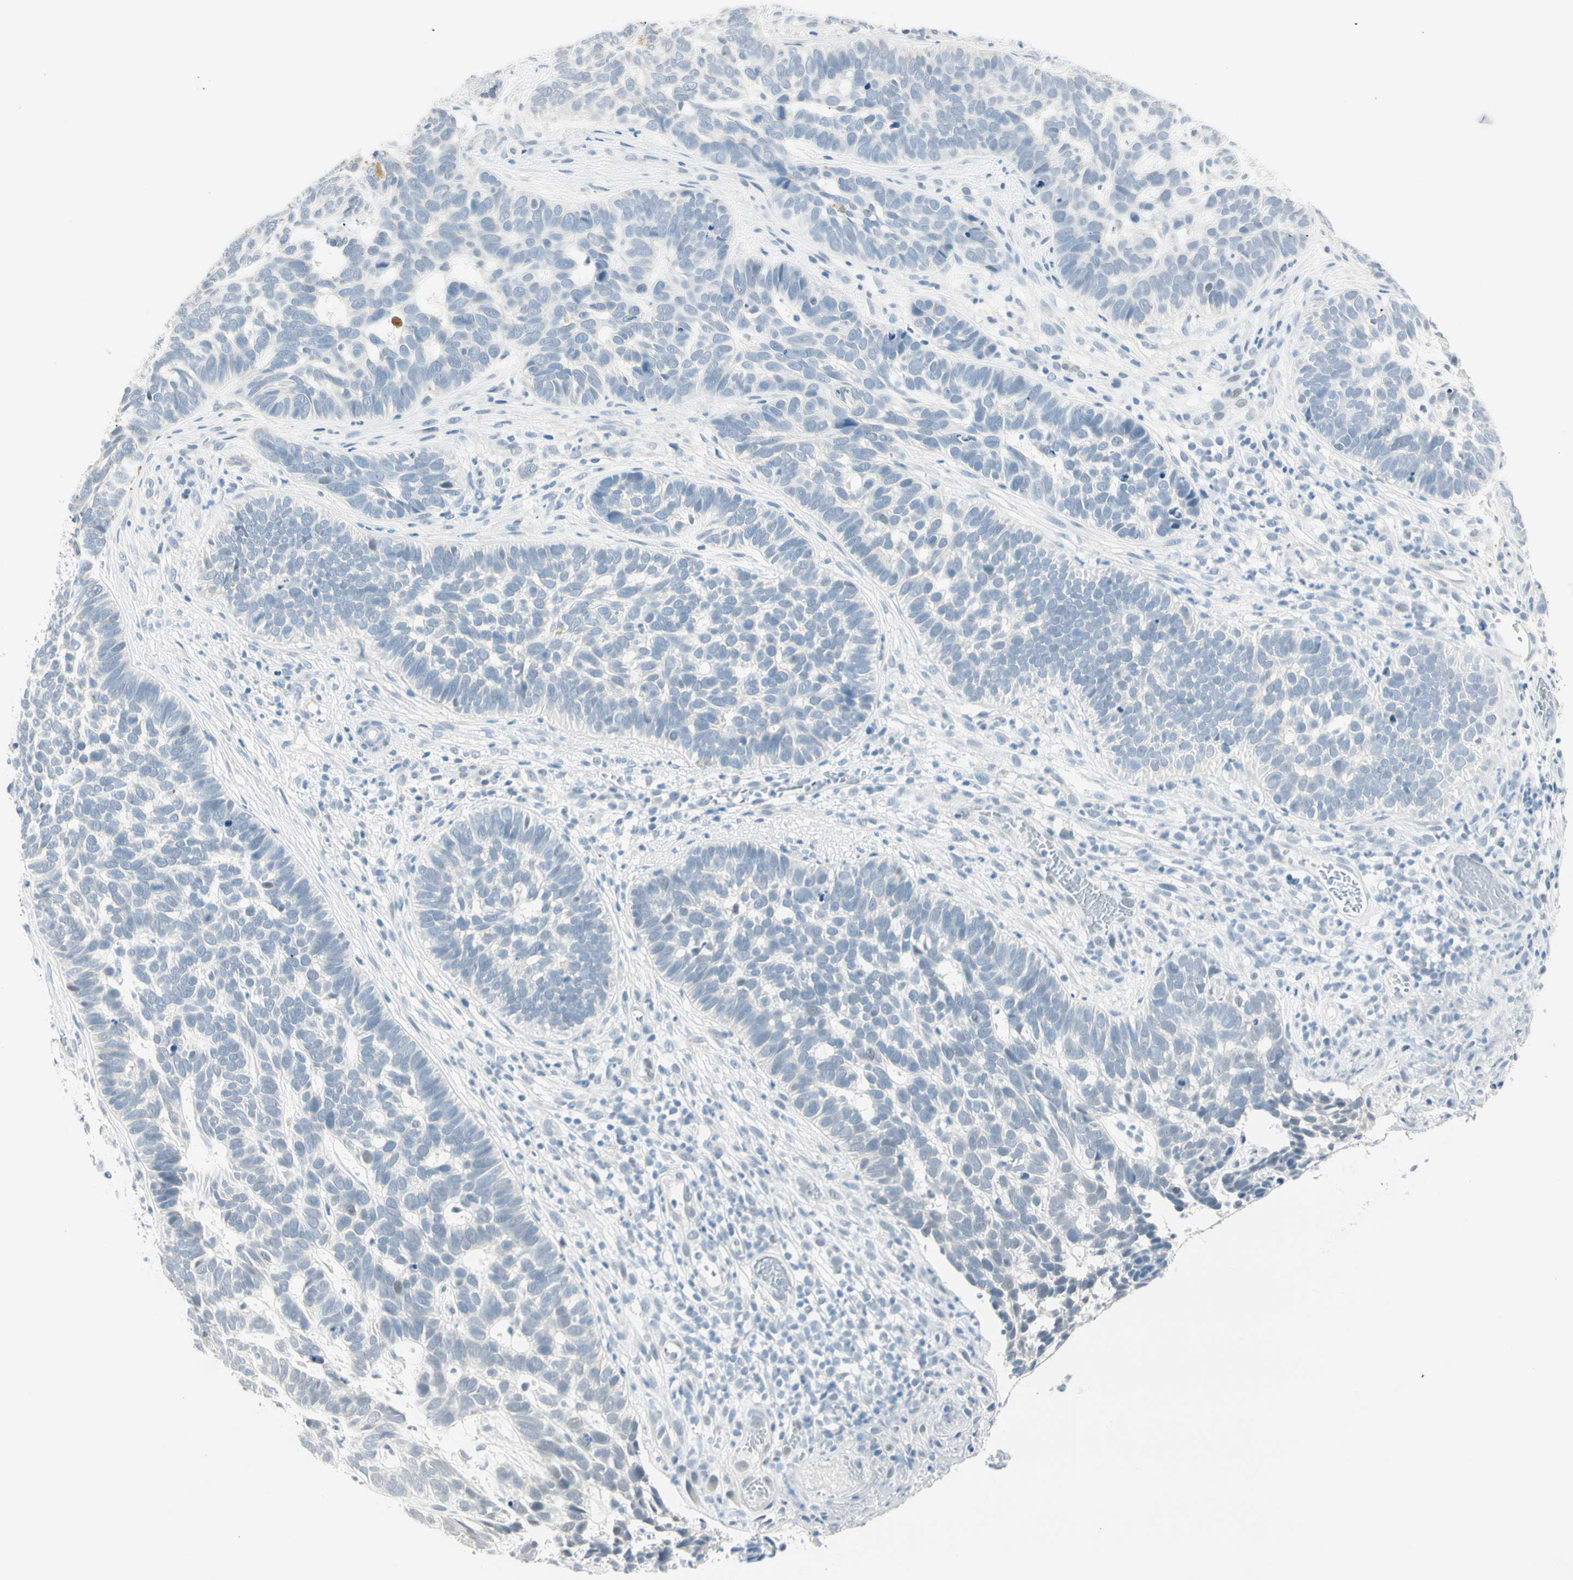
{"staining": {"intensity": "negative", "quantity": "none", "location": "none"}, "tissue": "skin cancer", "cell_type": "Tumor cells", "image_type": "cancer", "snomed": [{"axis": "morphology", "description": "Basal cell carcinoma"}, {"axis": "topography", "description": "Skin"}], "caption": "This micrograph is of basal cell carcinoma (skin) stained with IHC to label a protein in brown with the nuclei are counter-stained blue. There is no positivity in tumor cells.", "gene": "MLLT10", "patient": {"sex": "male", "age": 87}}